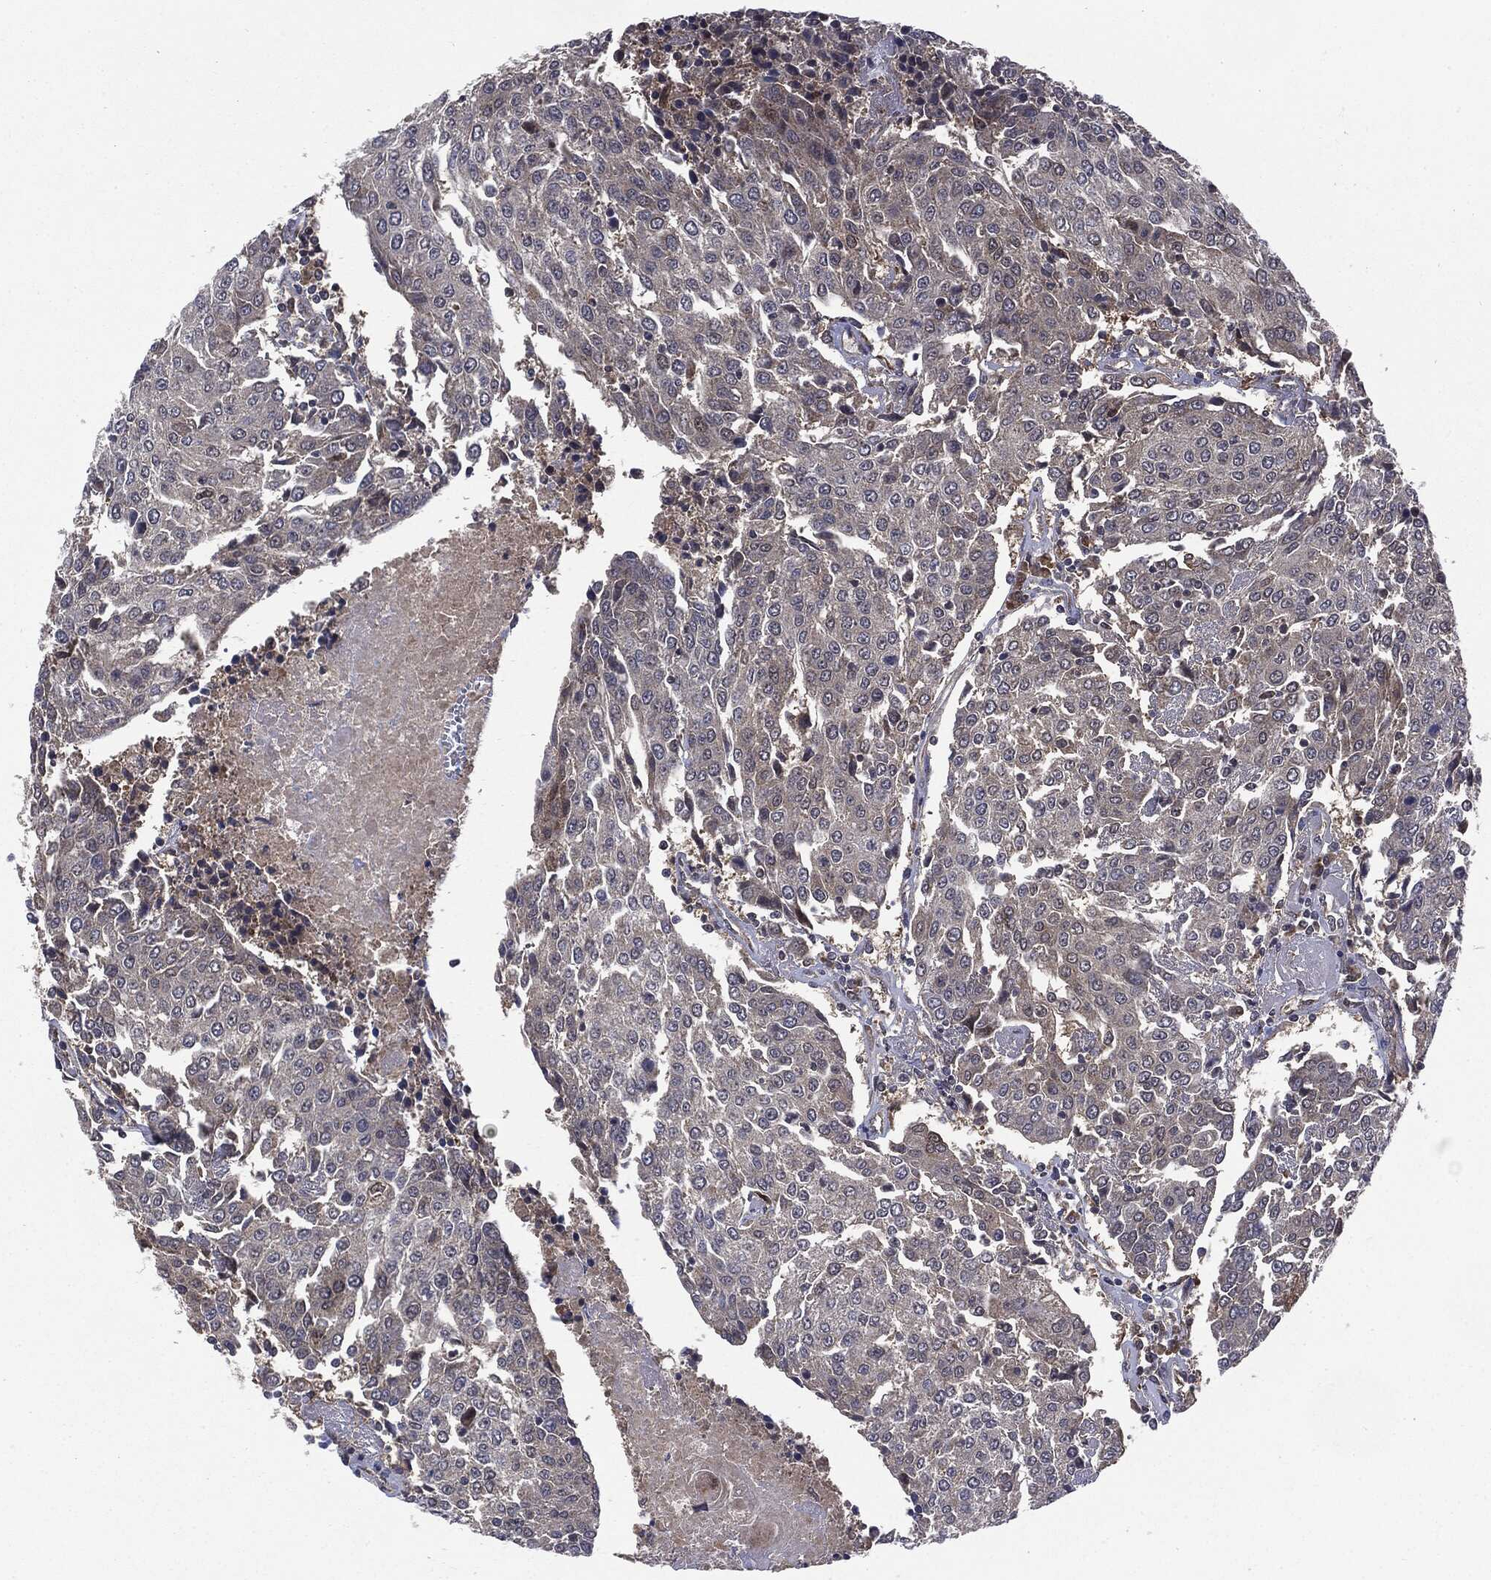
{"staining": {"intensity": "negative", "quantity": "none", "location": "none"}, "tissue": "urothelial cancer", "cell_type": "Tumor cells", "image_type": "cancer", "snomed": [{"axis": "morphology", "description": "Urothelial carcinoma, High grade"}, {"axis": "topography", "description": "Urinary bladder"}], "caption": "DAB (3,3'-diaminobenzidine) immunohistochemical staining of high-grade urothelial carcinoma reveals no significant positivity in tumor cells.", "gene": "PTPA", "patient": {"sex": "female", "age": 85}}